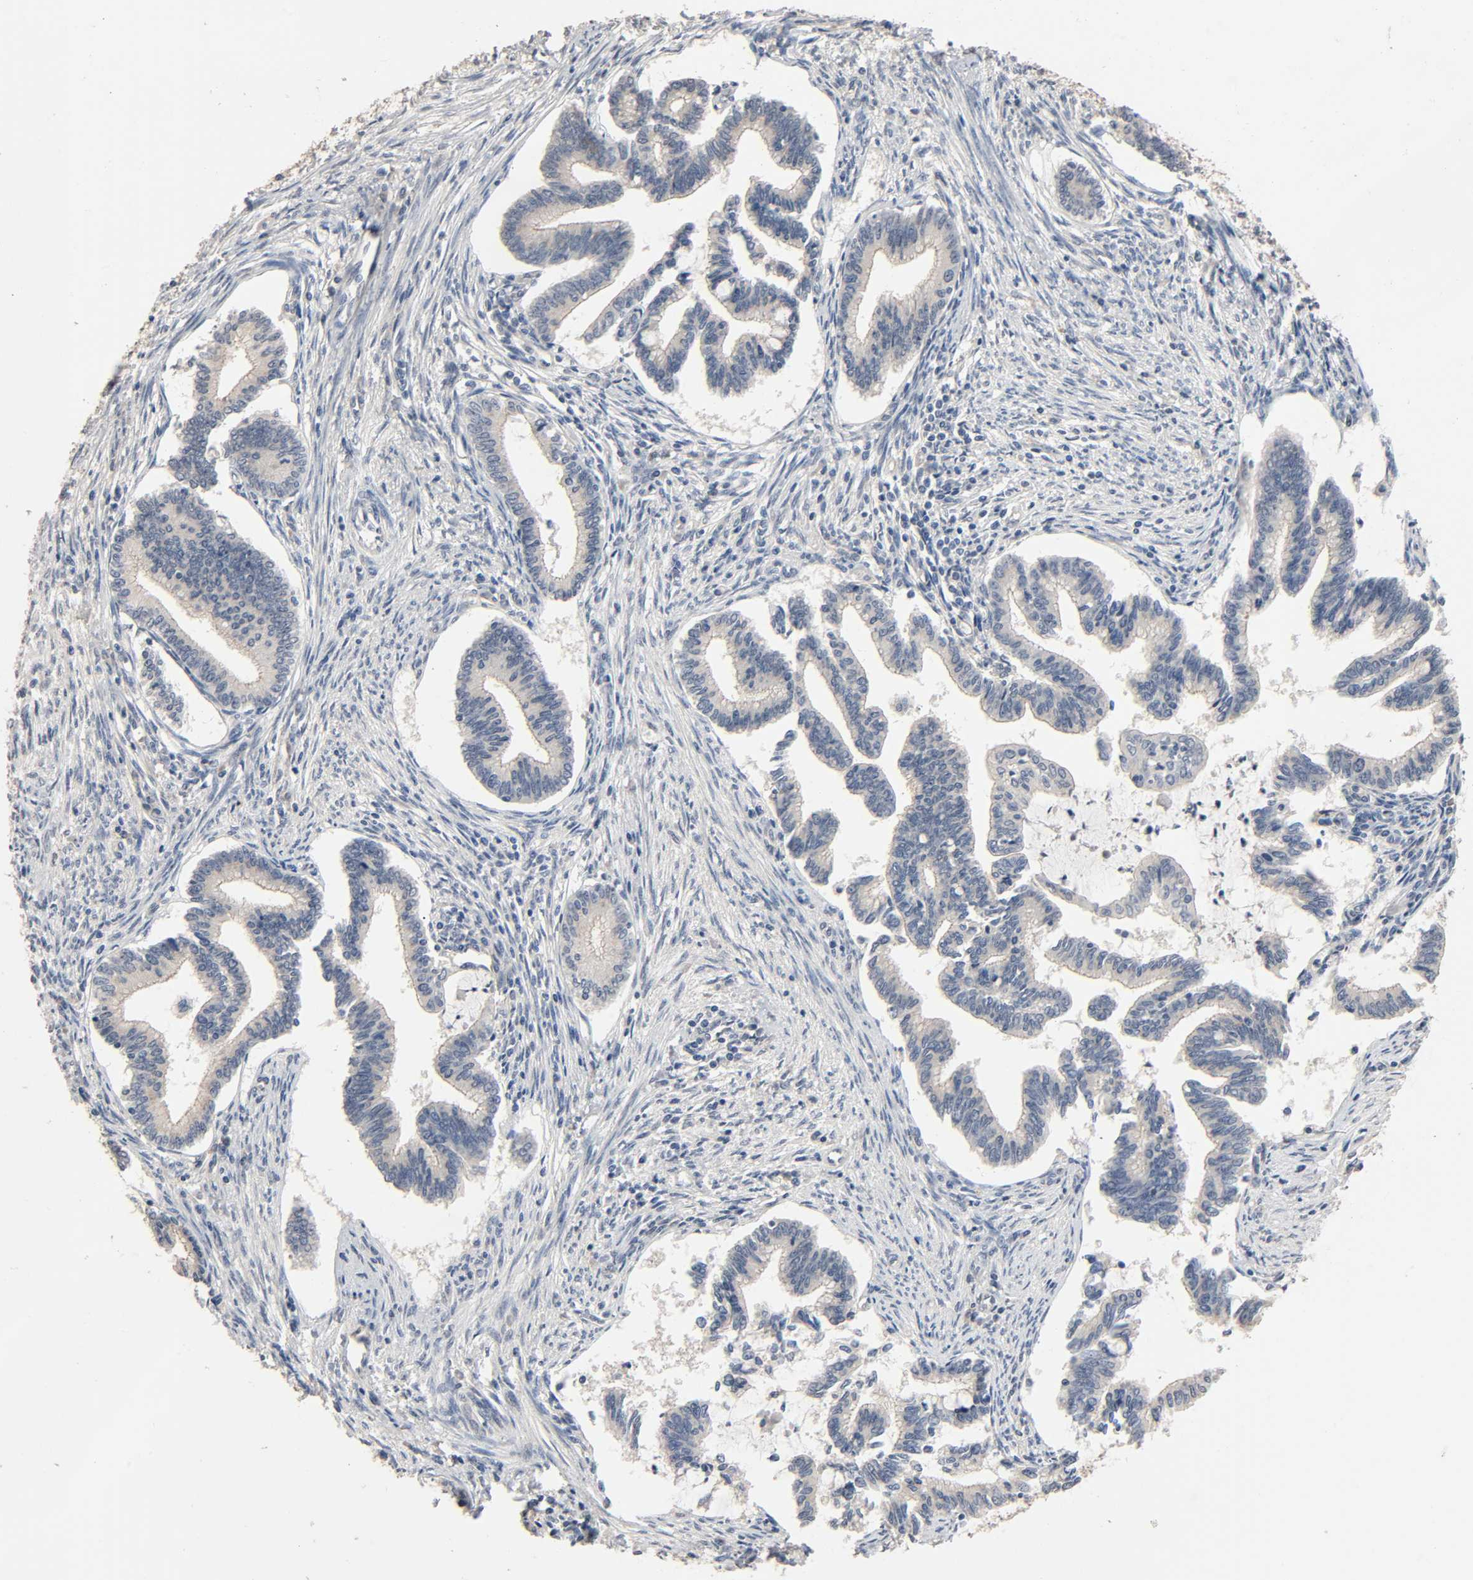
{"staining": {"intensity": "negative", "quantity": "none", "location": "none"}, "tissue": "cervical cancer", "cell_type": "Tumor cells", "image_type": "cancer", "snomed": [{"axis": "morphology", "description": "Adenocarcinoma, NOS"}, {"axis": "topography", "description": "Cervix"}], "caption": "The micrograph shows no staining of tumor cells in adenocarcinoma (cervical).", "gene": "MAGEA8", "patient": {"sex": "female", "age": 36}}